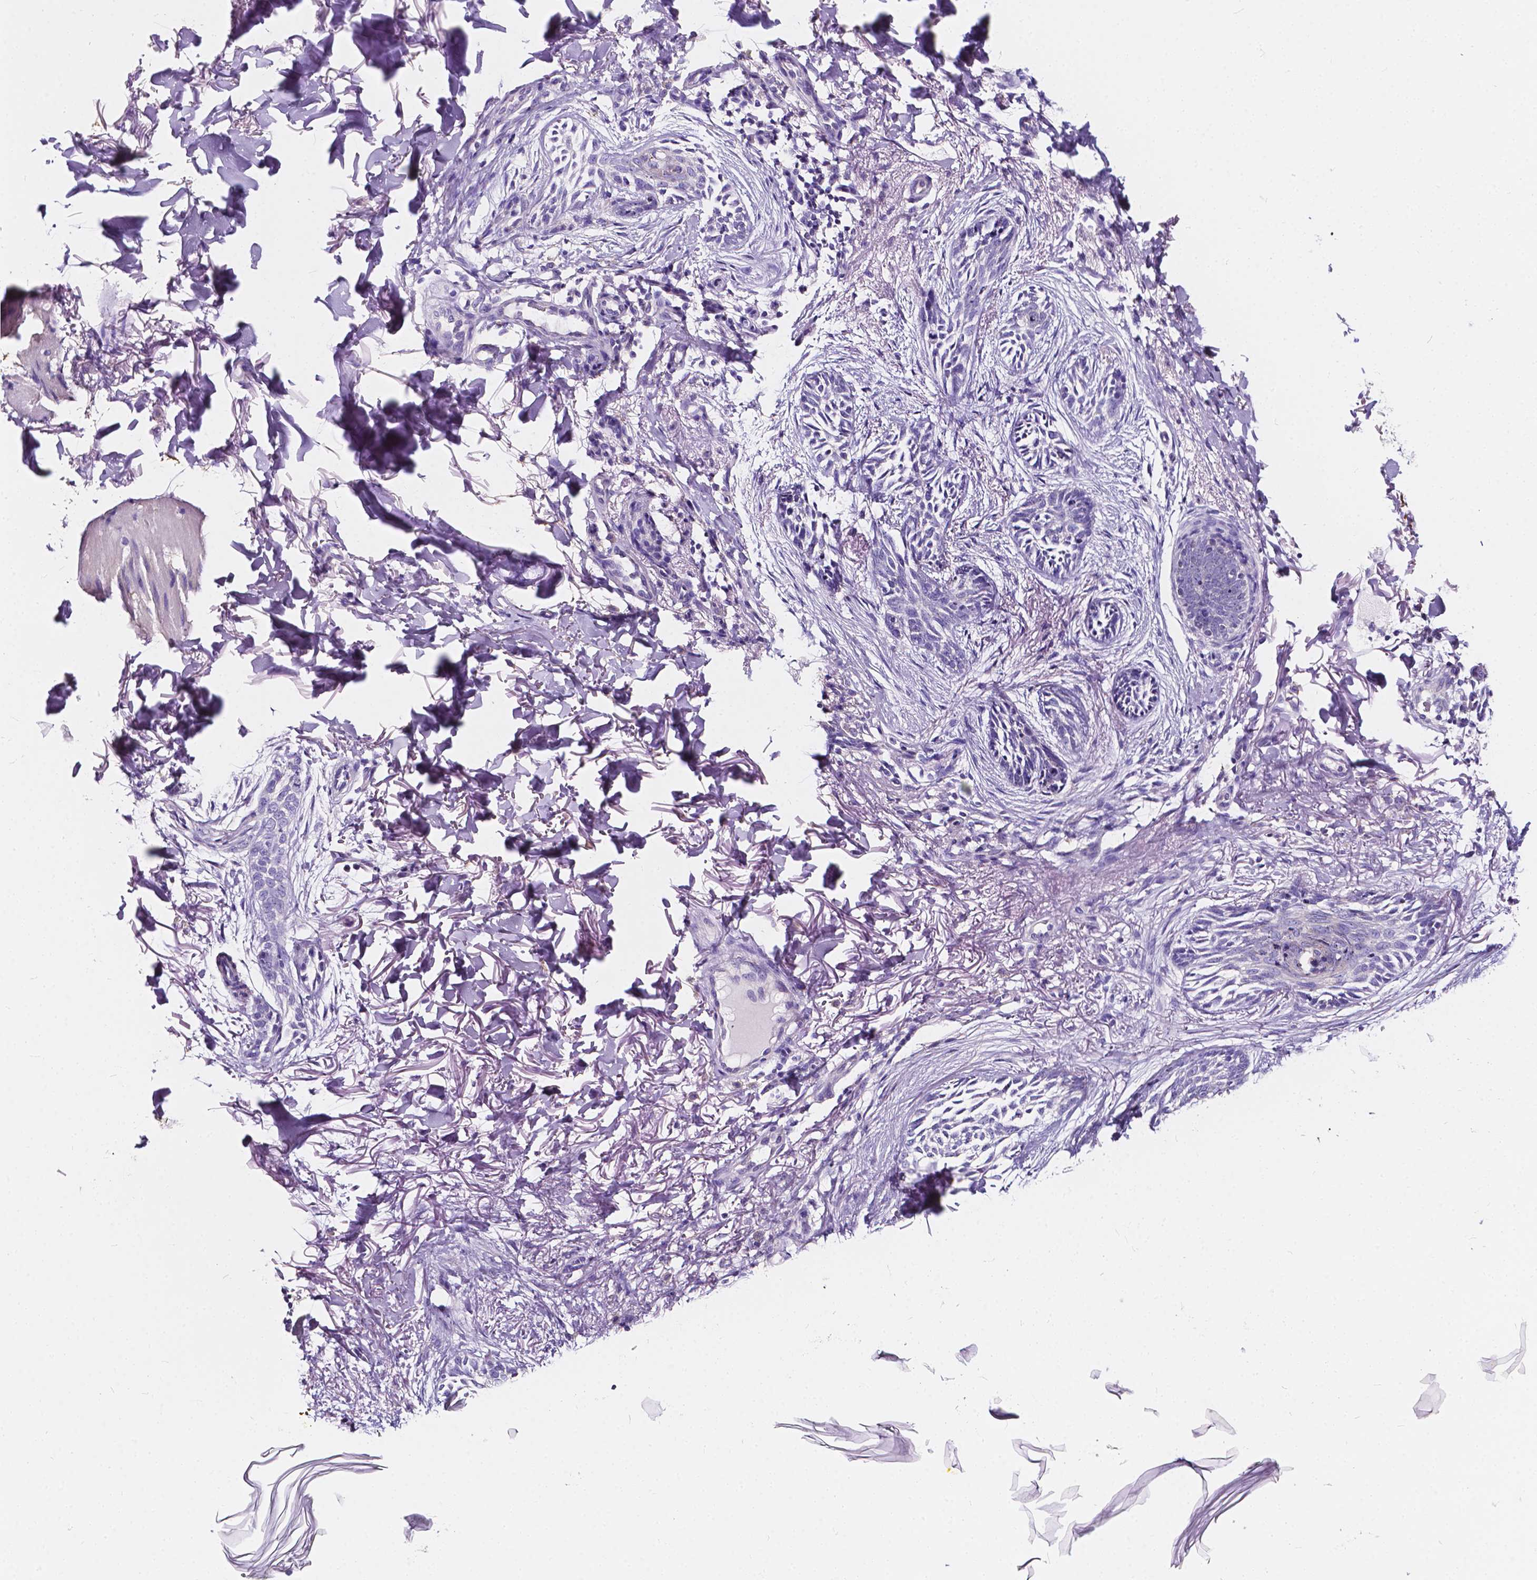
{"staining": {"intensity": "negative", "quantity": "none", "location": "none"}, "tissue": "skin cancer", "cell_type": "Tumor cells", "image_type": "cancer", "snomed": [{"axis": "morphology", "description": "Basal cell carcinoma"}, {"axis": "topography", "description": "Skin"}], "caption": "Immunohistochemistry photomicrograph of skin cancer (basal cell carcinoma) stained for a protein (brown), which displays no staining in tumor cells. (DAB (3,3'-diaminobenzidine) IHC visualized using brightfield microscopy, high magnification).", "gene": "CLSTN2", "patient": {"sex": "female", "age": 68}}